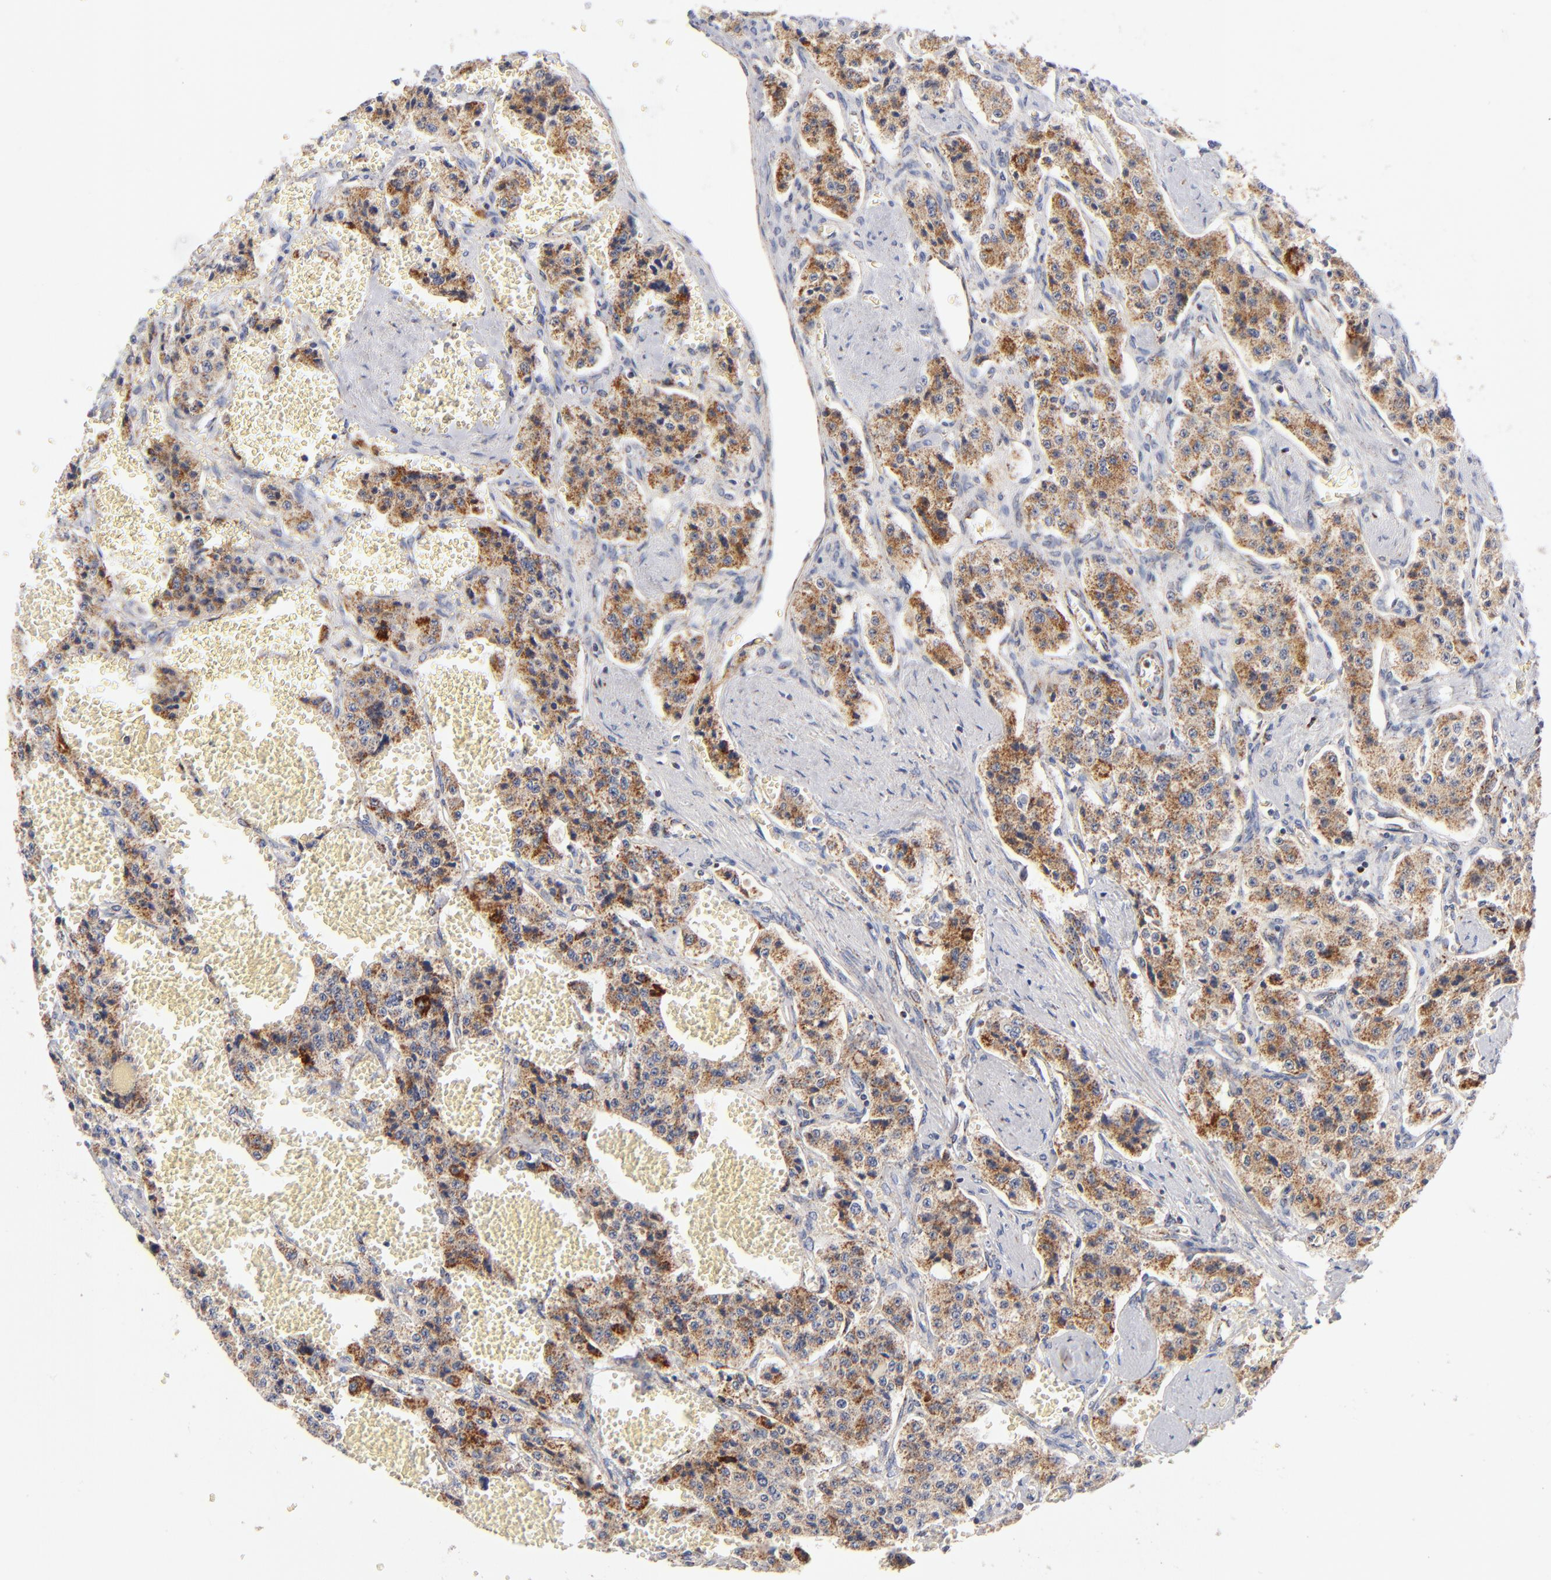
{"staining": {"intensity": "moderate", "quantity": ">75%", "location": "cytoplasmic/membranous"}, "tissue": "carcinoid", "cell_type": "Tumor cells", "image_type": "cancer", "snomed": [{"axis": "morphology", "description": "Carcinoid, malignant, NOS"}, {"axis": "topography", "description": "Small intestine"}], "caption": "An IHC image of tumor tissue is shown. Protein staining in brown highlights moderate cytoplasmic/membranous positivity in carcinoid within tumor cells.", "gene": "DLAT", "patient": {"sex": "male", "age": 52}}